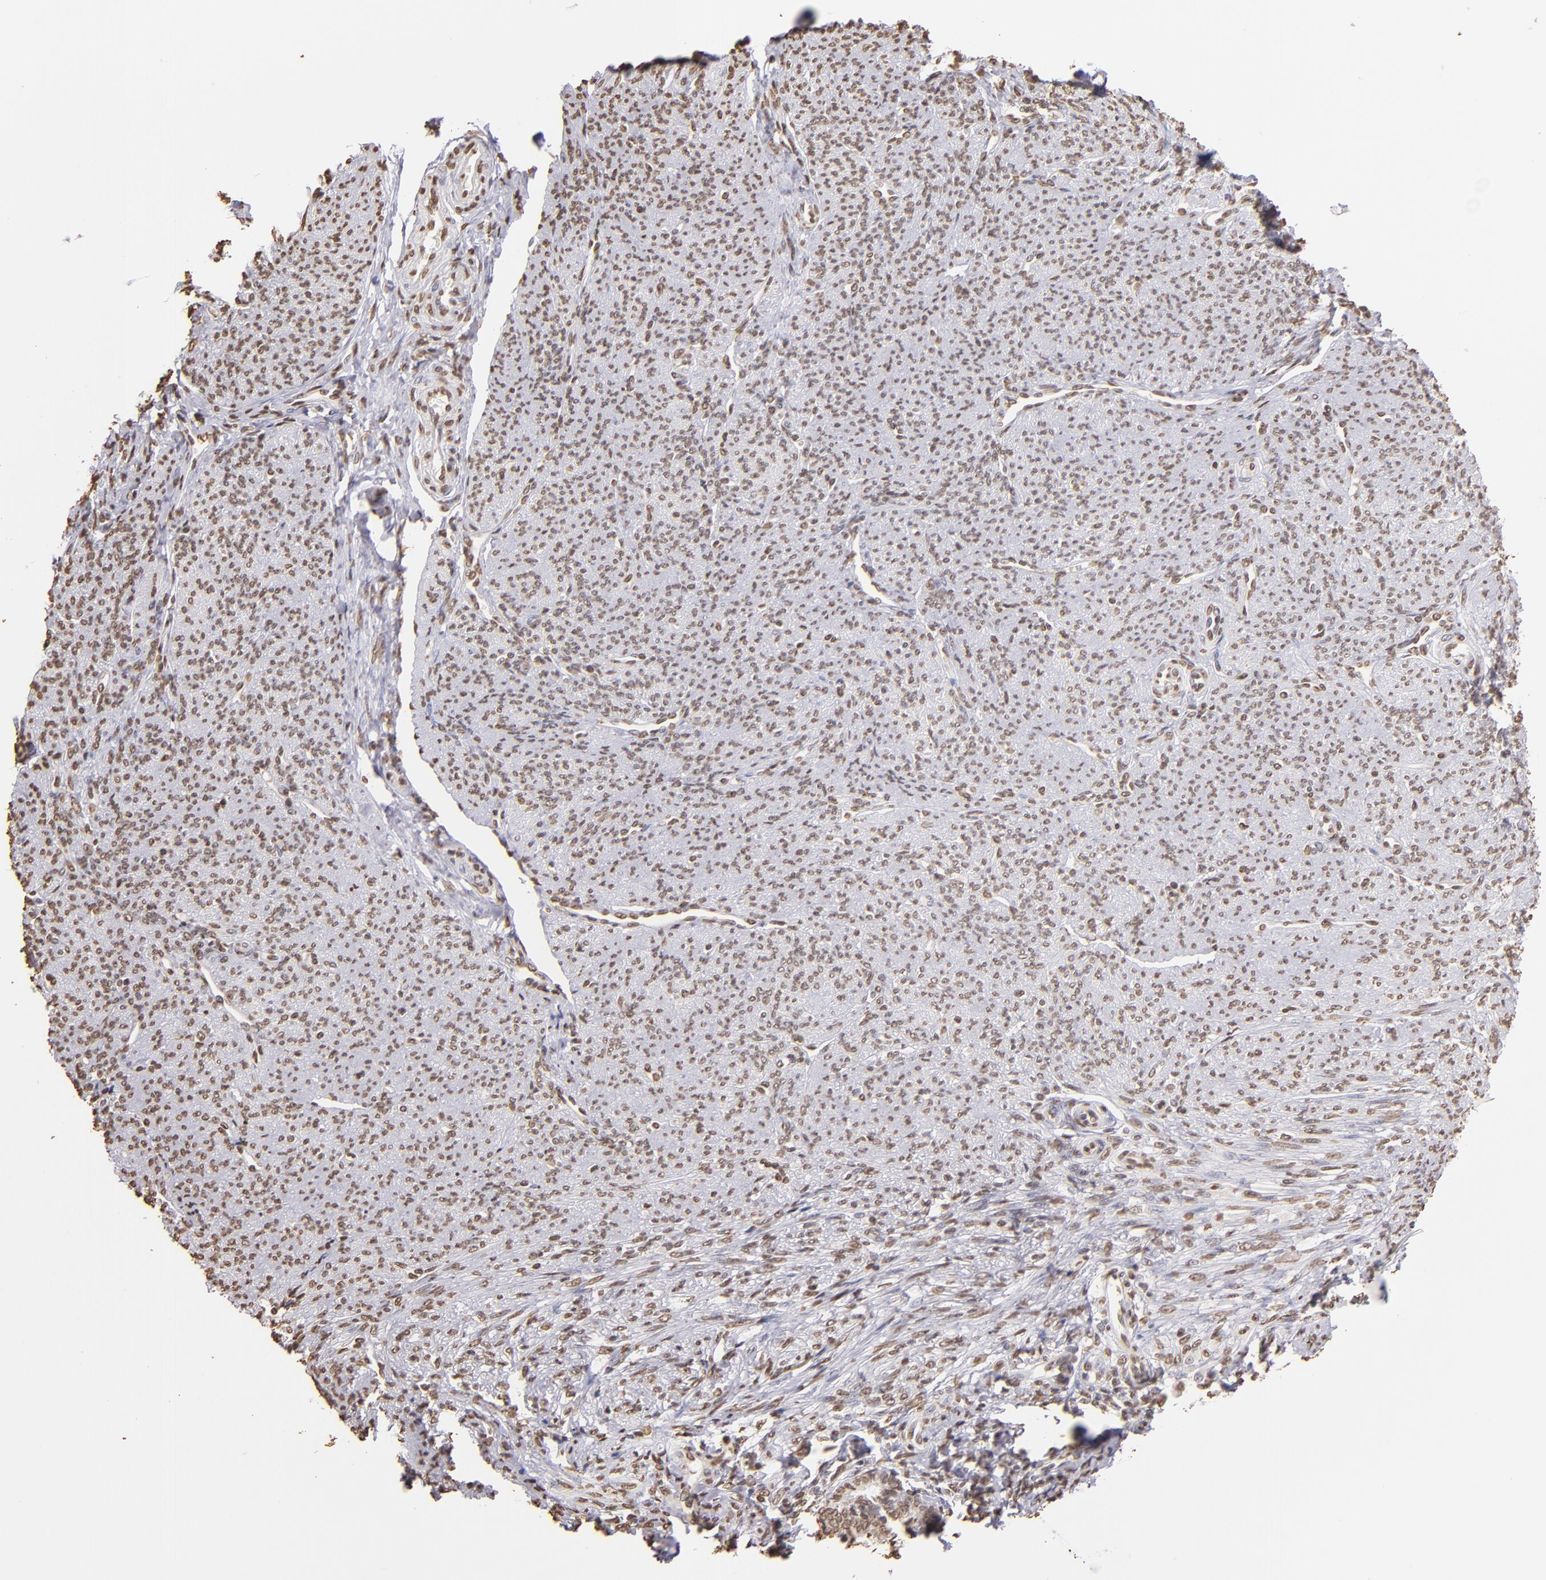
{"staining": {"intensity": "weak", "quantity": ">75%", "location": "nuclear"}, "tissue": "smooth muscle", "cell_type": "Smooth muscle cells", "image_type": "normal", "snomed": [{"axis": "morphology", "description": "Normal tissue, NOS"}, {"axis": "topography", "description": "Cervix"}, {"axis": "topography", "description": "Endometrium"}], "caption": "Protein positivity by immunohistochemistry demonstrates weak nuclear expression in about >75% of smooth muscle cells in benign smooth muscle.", "gene": "LBX1", "patient": {"sex": "female", "age": 65}}